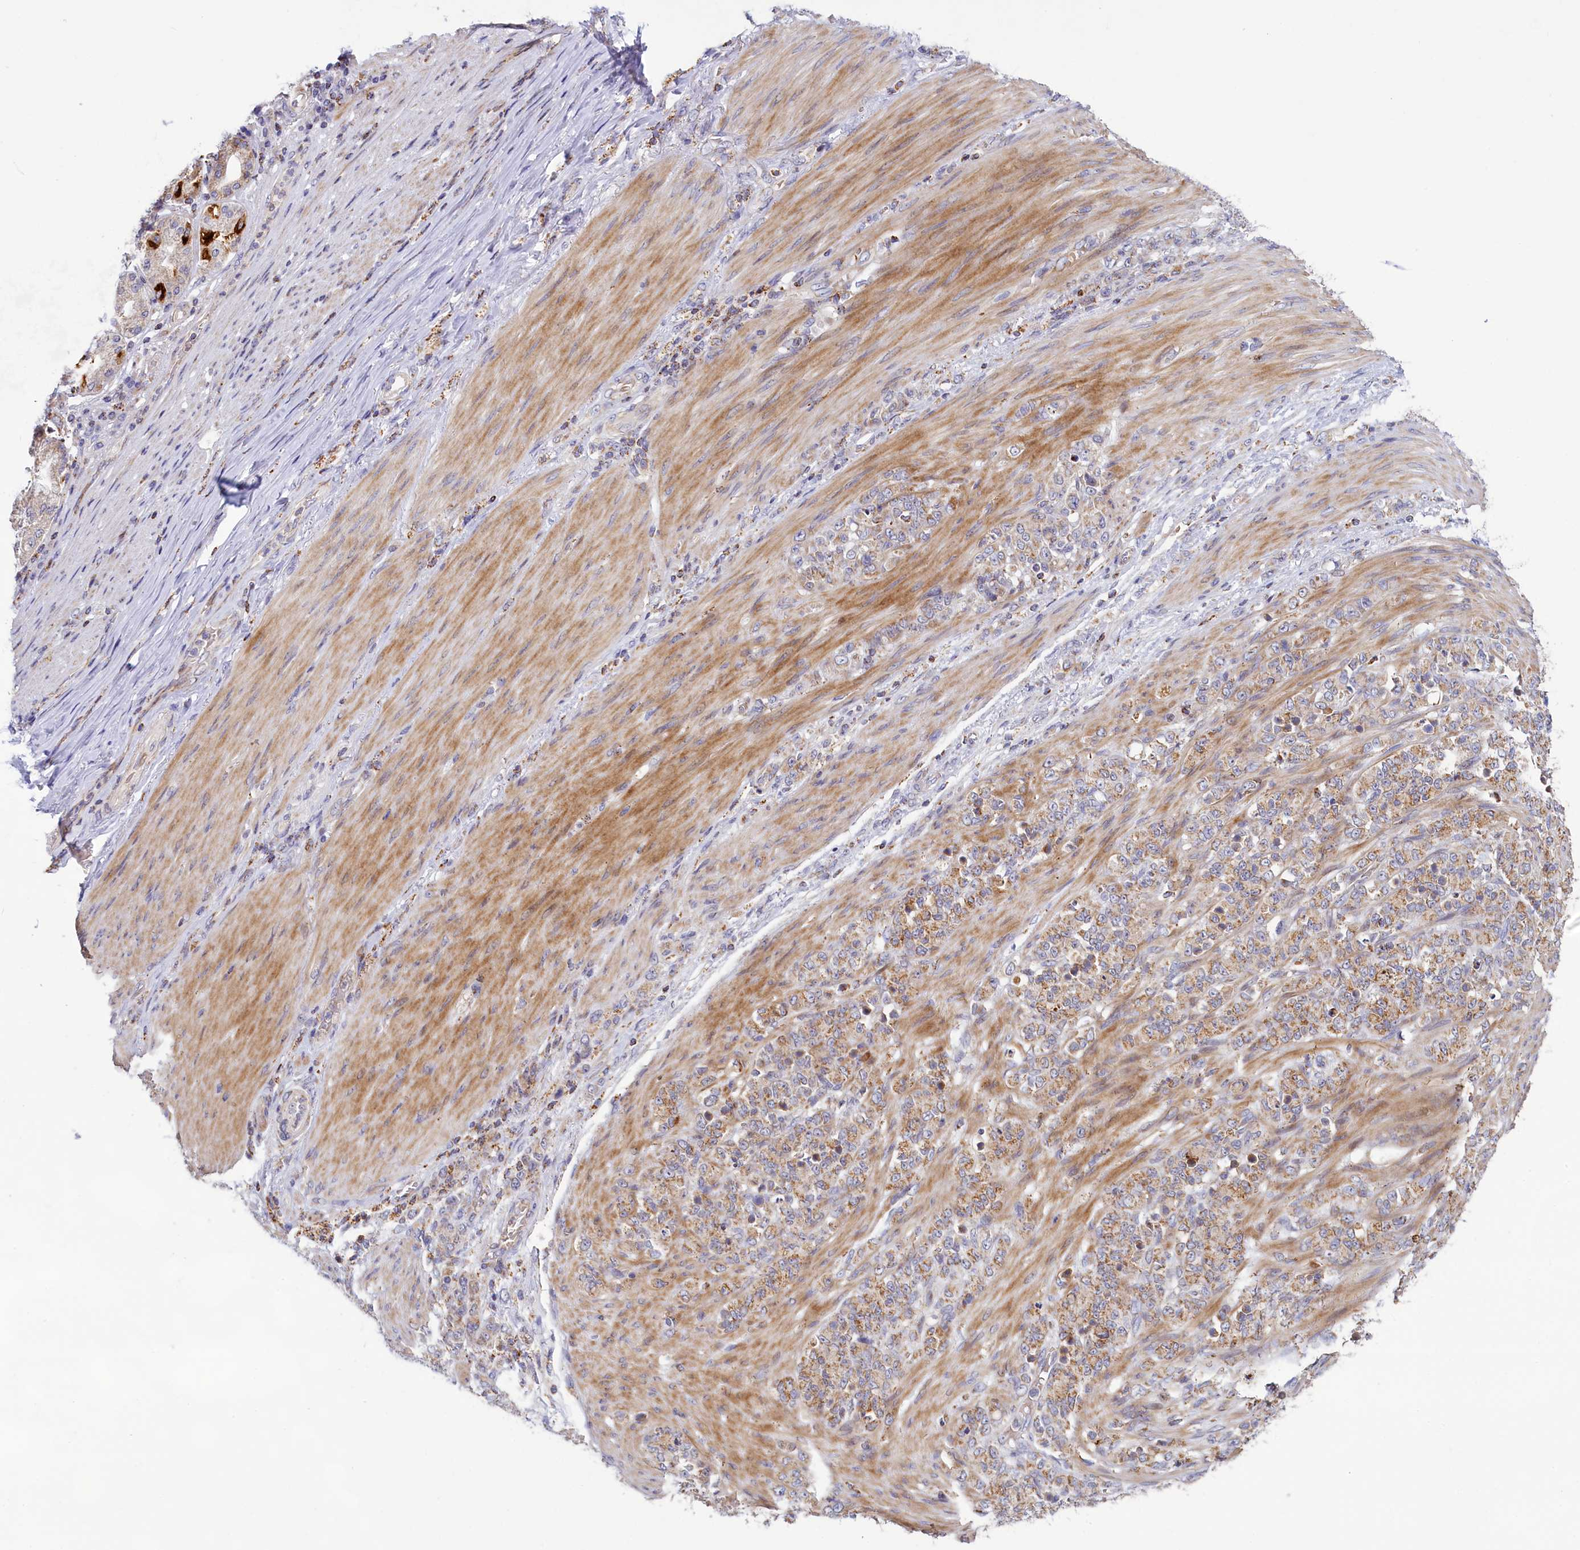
{"staining": {"intensity": "moderate", "quantity": ">75%", "location": "cytoplasmic/membranous"}, "tissue": "stomach cancer", "cell_type": "Tumor cells", "image_type": "cancer", "snomed": [{"axis": "morphology", "description": "Adenocarcinoma, NOS"}, {"axis": "topography", "description": "Stomach"}], "caption": "Stomach adenocarcinoma tissue shows moderate cytoplasmic/membranous staining in approximately >75% of tumor cells", "gene": "DYNC2H1", "patient": {"sex": "female", "age": 79}}